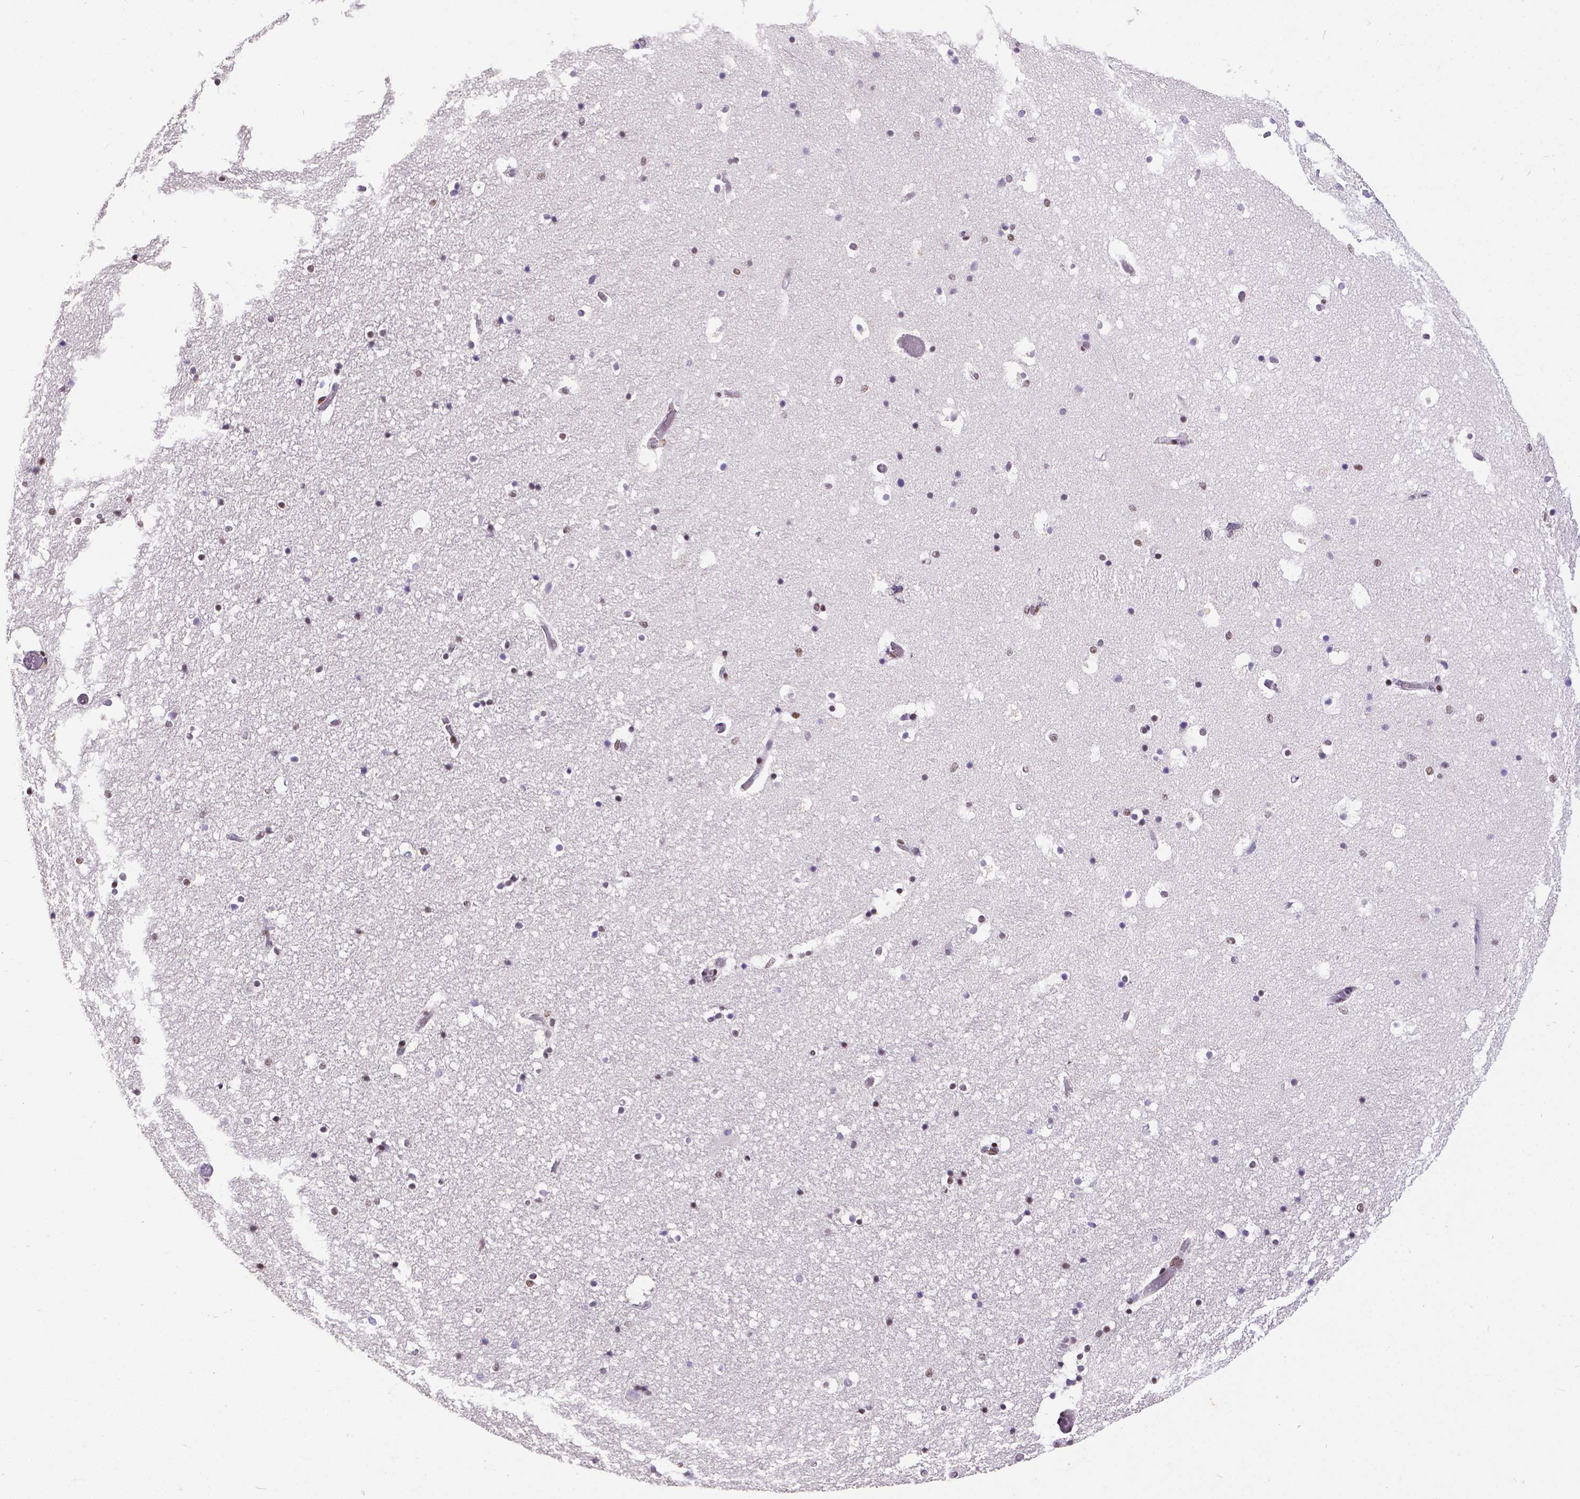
{"staining": {"intensity": "moderate", "quantity": "<25%", "location": "nuclear"}, "tissue": "hippocampus", "cell_type": "Glial cells", "image_type": "normal", "snomed": [{"axis": "morphology", "description": "Normal tissue, NOS"}, {"axis": "topography", "description": "Hippocampus"}], "caption": "Hippocampus stained for a protein reveals moderate nuclear positivity in glial cells. (DAB (3,3'-diaminobenzidine) IHC, brown staining for protein, blue staining for nuclei).", "gene": "REST", "patient": {"sex": "male", "age": 26}}